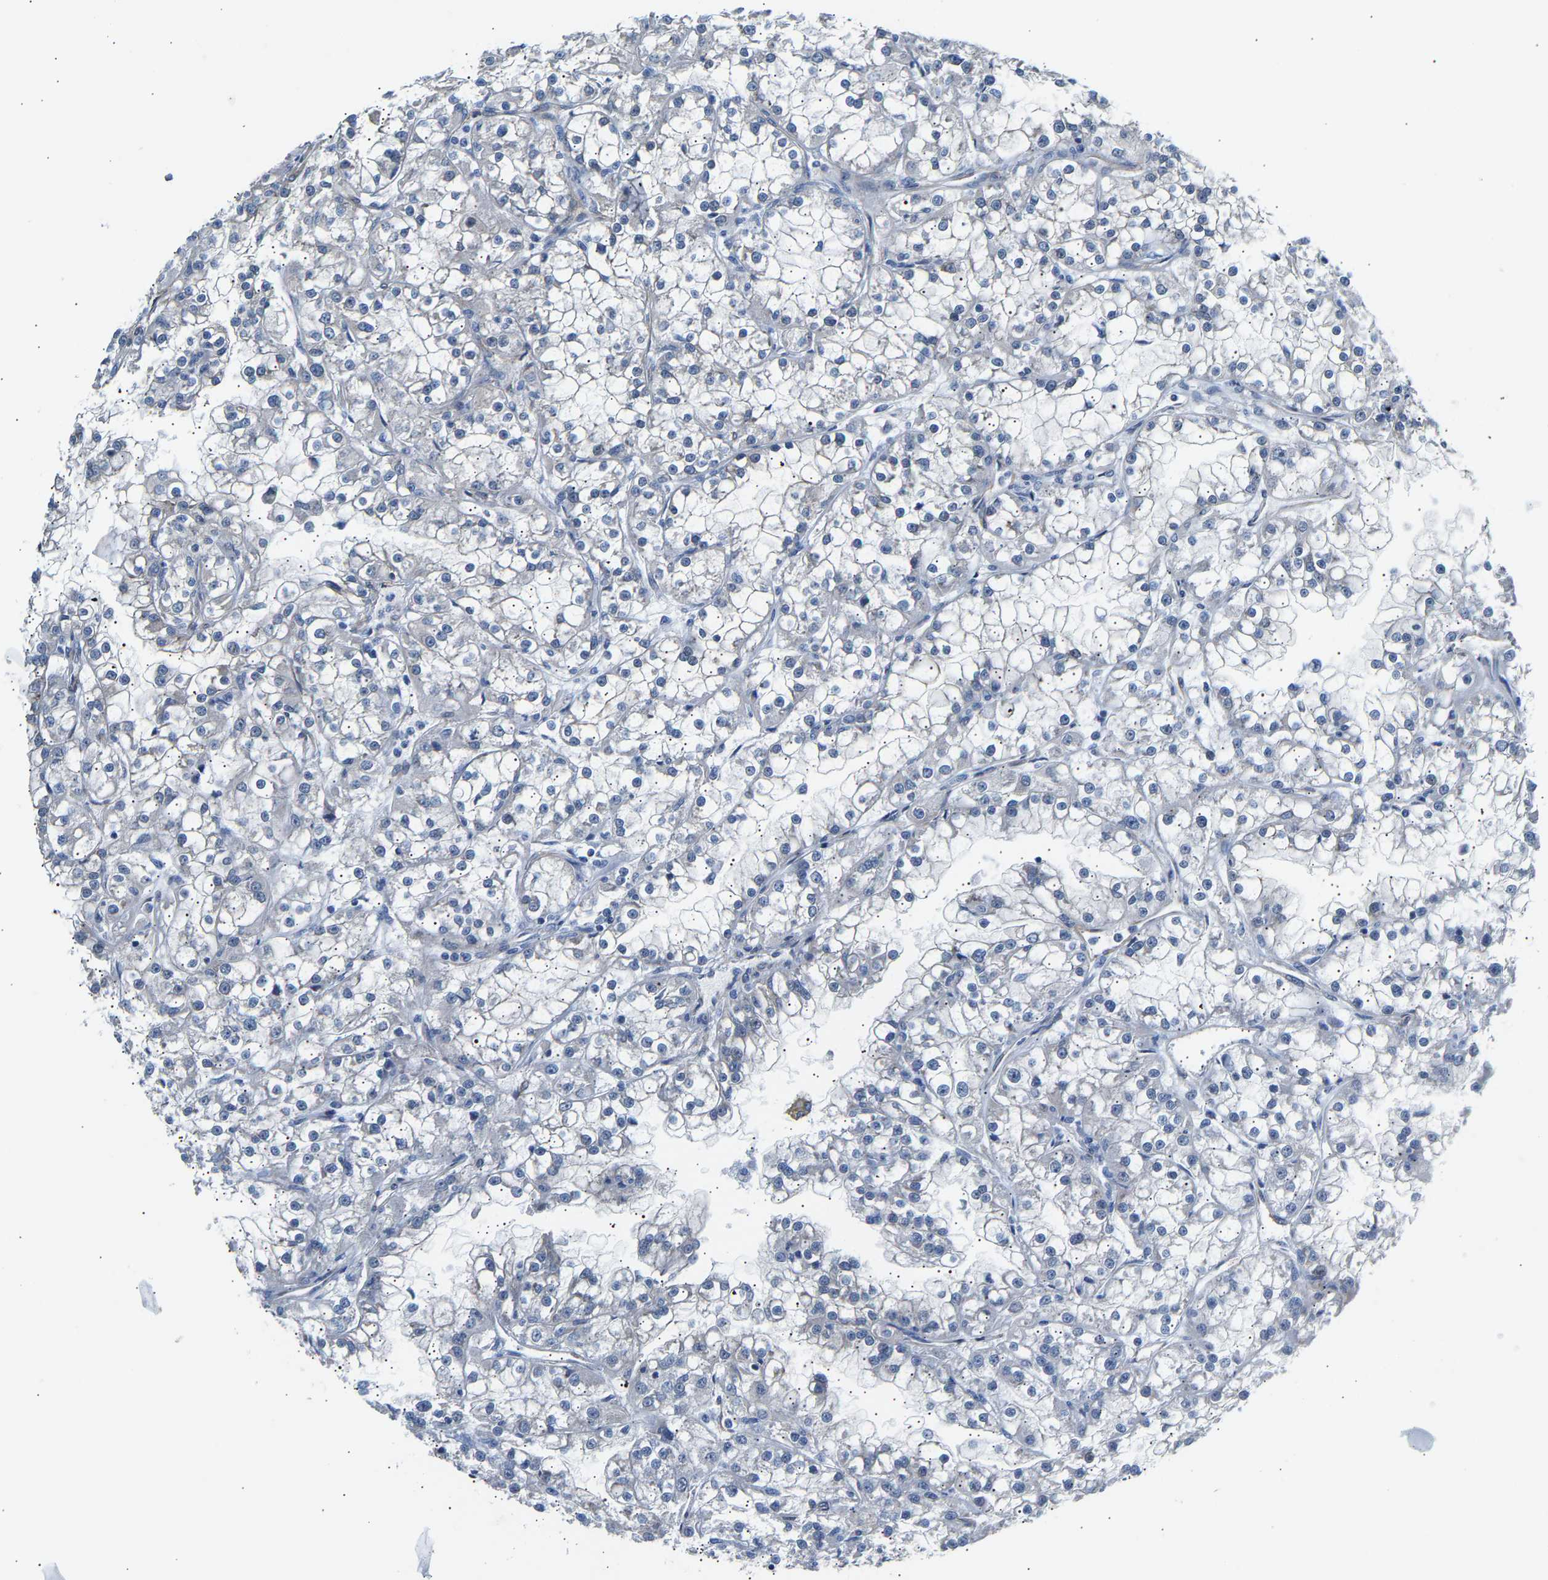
{"staining": {"intensity": "negative", "quantity": "none", "location": "none"}, "tissue": "renal cancer", "cell_type": "Tumor cells", "image_type": "cancer", "snomed": [{"axis": "morphology", "description": "Adenocarcinoma, NOS"}, {"axis": "topography", "description": "Kidney"}], "caption": "This is a micrograph of immunohistochemistry (IHC) staining of renal cancer (adenocarcinoma), which shows no expression in tumor cells. The staining is performed using DAB brown chromogen with nuclei counter-stained in using hematoxylin.", "gene": "PAWR", "patient": {"sex": "female", "age": 52}}